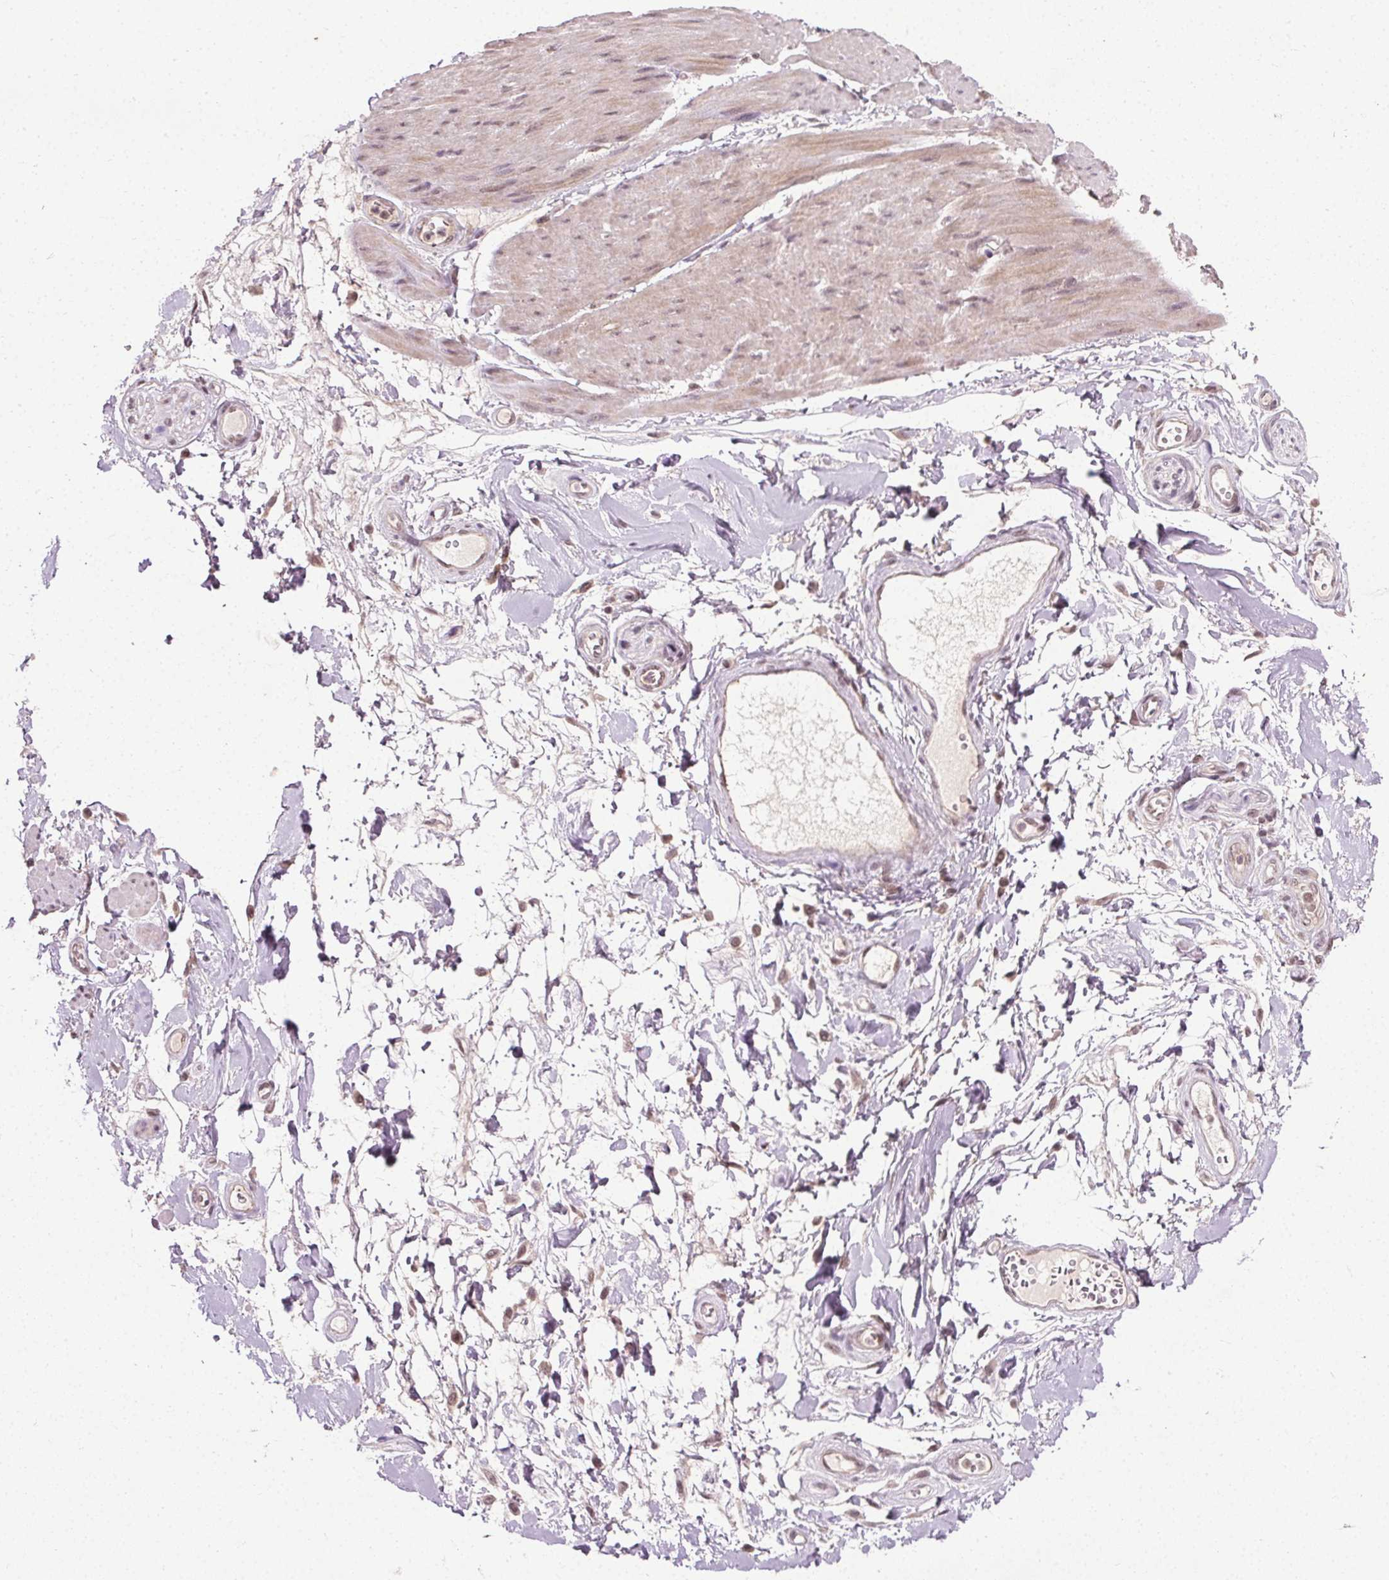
{"staining": {"intensity": "moderate", "quantity": "<25%", "location": "nuclear"}, "tissue": "adipose tissue", "cell_type": "Adipocytes", "image_type": "normal", "snomed": [{"axis": "morphology", "description": "Normal tissue, NOS"}, {"axis": "topography", "description": "Urinary bladder"}, {"axis": "topography", "description": "Peripheral nerve tissue"}], "caption": "IHC micrograph of normal adipose tissue: adipose tissue stained using IHC exhibits low levels of moderate protein expression localized specifically in the nuclear of adipocytes, appearing as a nuclear brown color.", "gene": "MED6", "patient": {"sex": "female", "age": 60}}